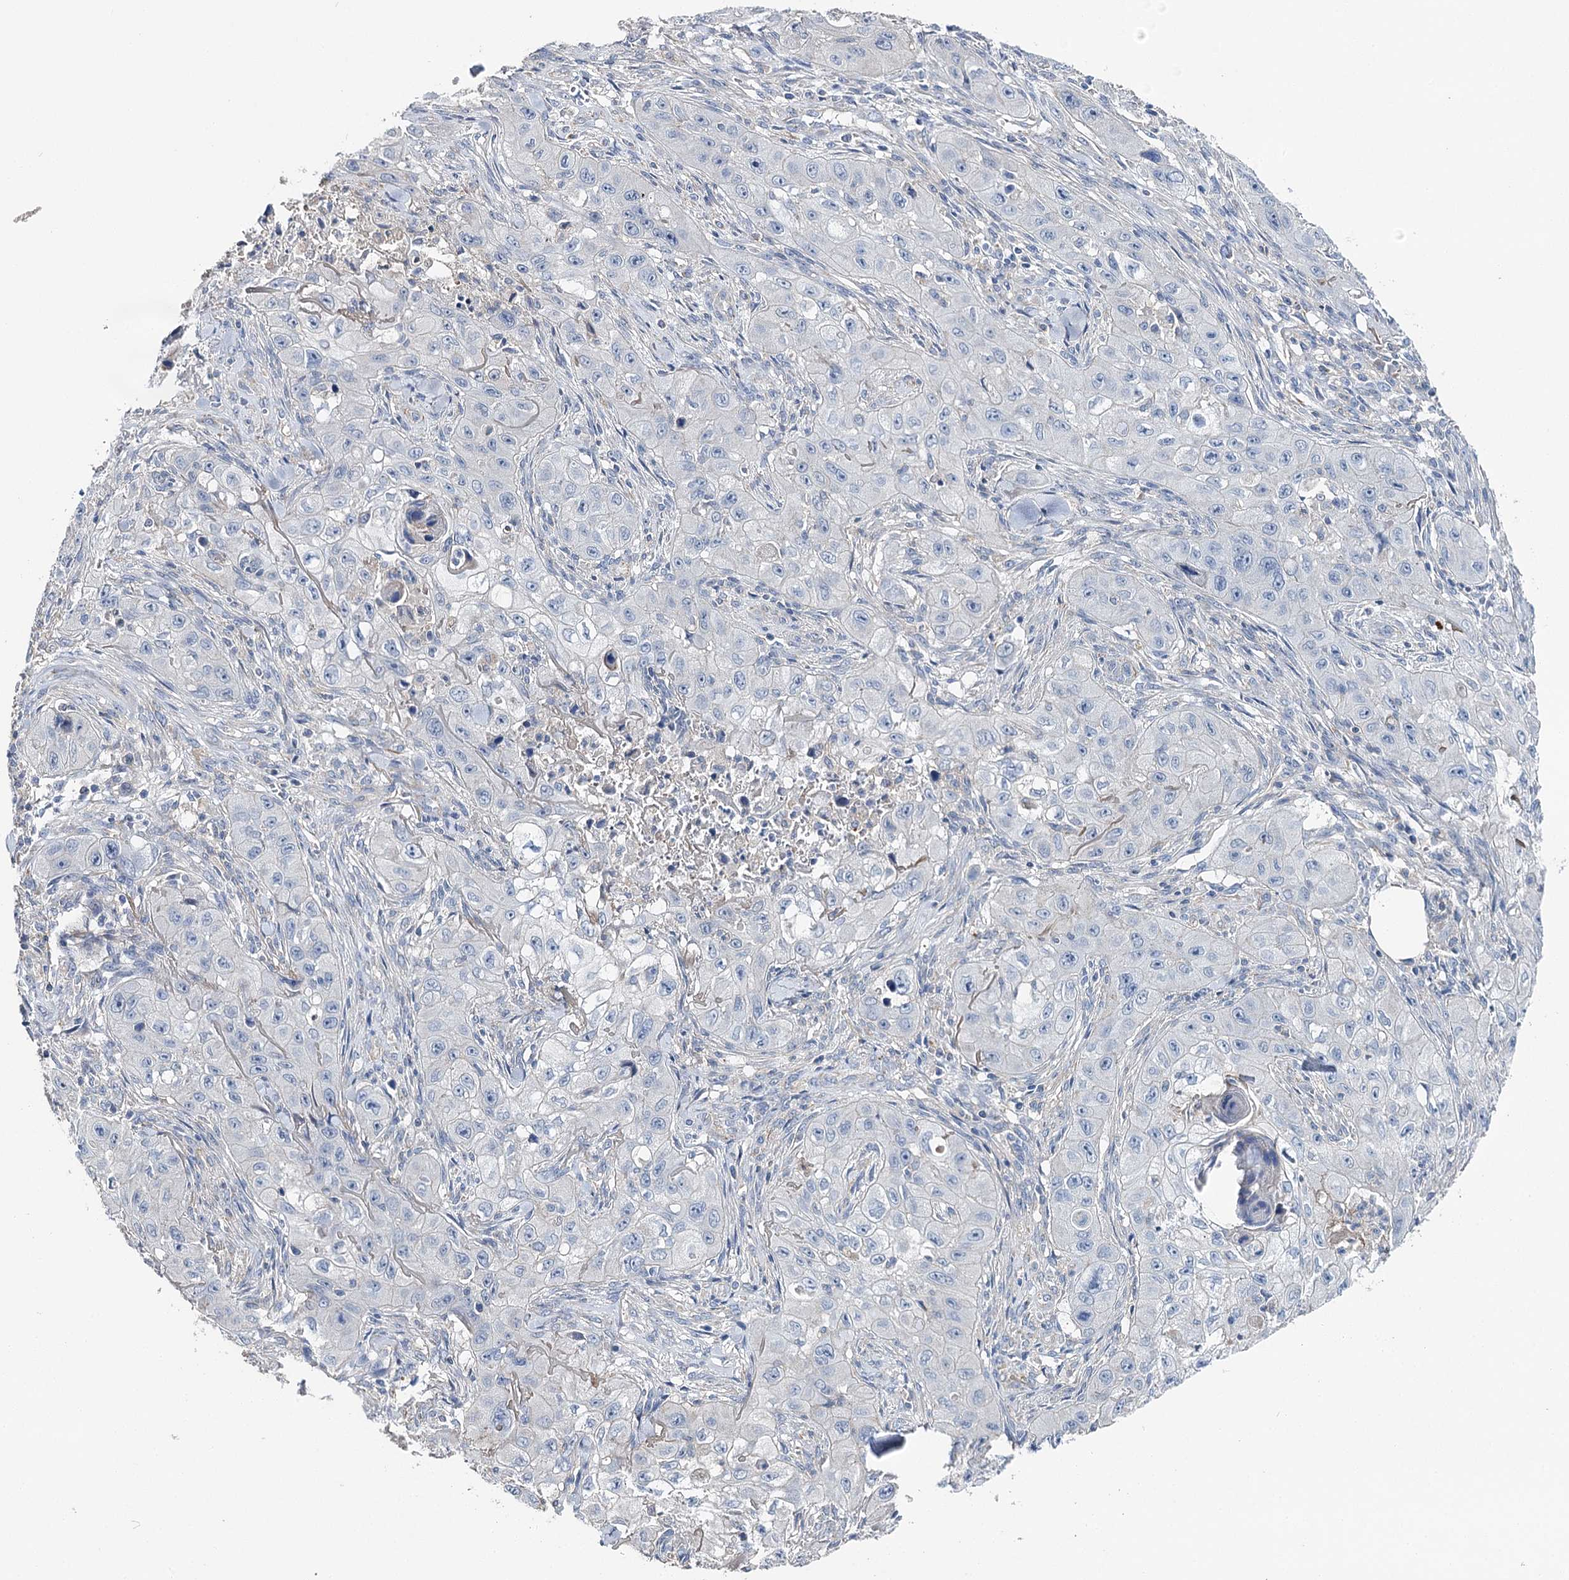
{"staining": {"intensity": "negative", "quantity": "none", "location": "none"}, "tissue": "skin cancer", "cell_type": "Tumor cells", "image_type": "cancer", "snomed": [{"axis": "morphology", "description": "Squamous cell carcinoma, NOS"}, {"axis": "topography", "description": "Skin"}, {"axis": "topography", "description": "Subcutis"}], "caption": "DAB immunohistochemical staining of squamous cell carcinoma (skin) reveals no significant positivity in tumor cells.", "gene": "EPYC", "patient": {"sex": "male", "age": 73}}